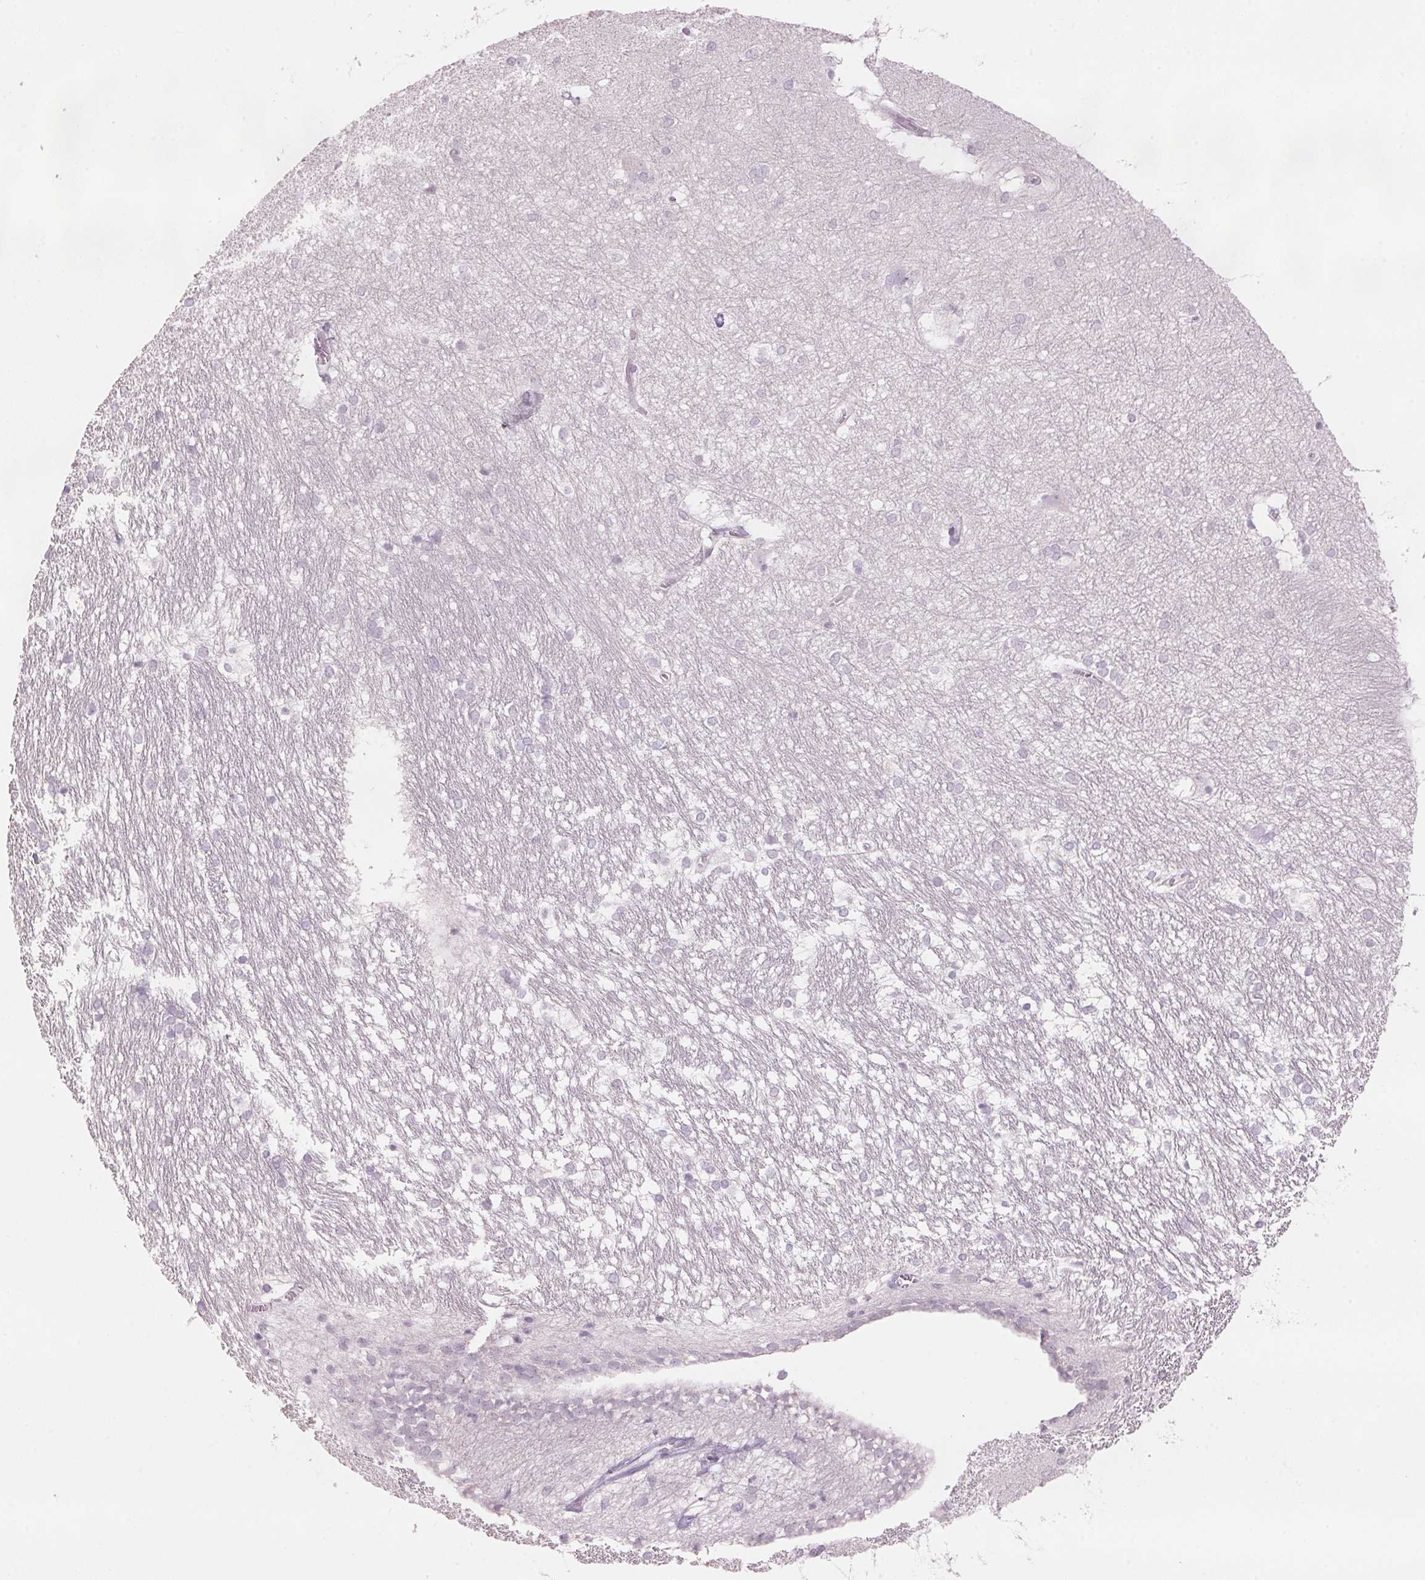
{"staining": {"intensity": "negative", "quantity": "none", "location": "none"}, "tissue": "hippocampus", "cell_type": "Glial cells", "image_type": "normal", "snomed": [{"axis": "morphology", "description": "Normal tissue, NOS"}, {"axis": "topography", "description": "Cerebral cortex"}, {"axis": "topography", "description": "Hippocampus"}], "caption": "Micrograph shows no significant protein staining in glial cells of benign hippocampus.", "gene": "SCTR", "patient": {"sex": "female", "age": 19}}